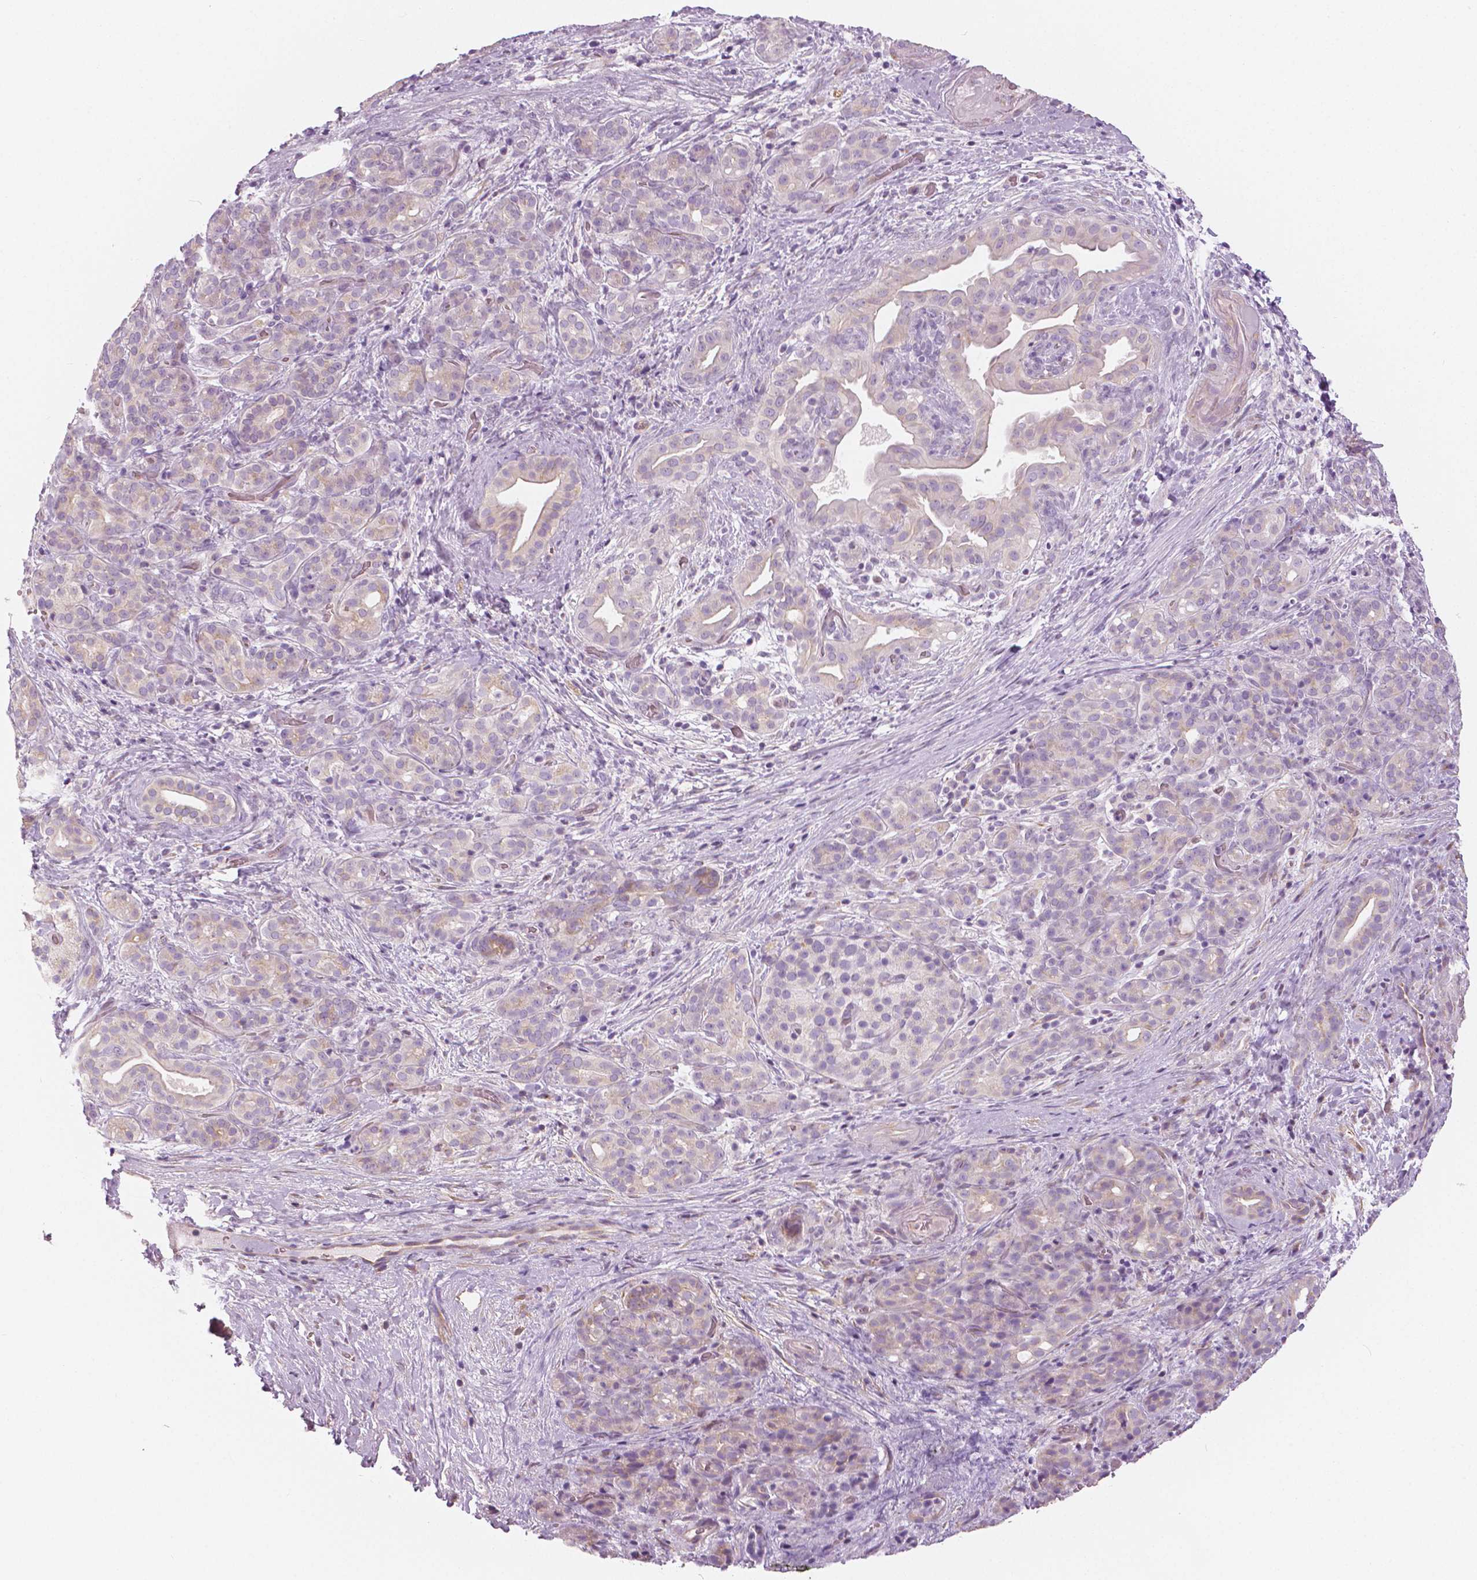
{"staining": {"intensity": "negative", "quantity": "none", "location": "none"}, "tissue": "pancreatic cancer", "cell_type": "Tumor cells", "image_type": "cancer", "snomed": [{"axis": "morphology", "description": "Adenocarcinoma, NOS"}, {"axis": "topography", "description": "Pancreas"}], "caption": "An image of human pancreatic adenocarcinoma is negative for staining in tumor cells. (Brightfield microscopy of DAB immunohistochemistry at high magnification).", "gene": "SLC24A1", "patient": {"sex": "male", "age": 44}}